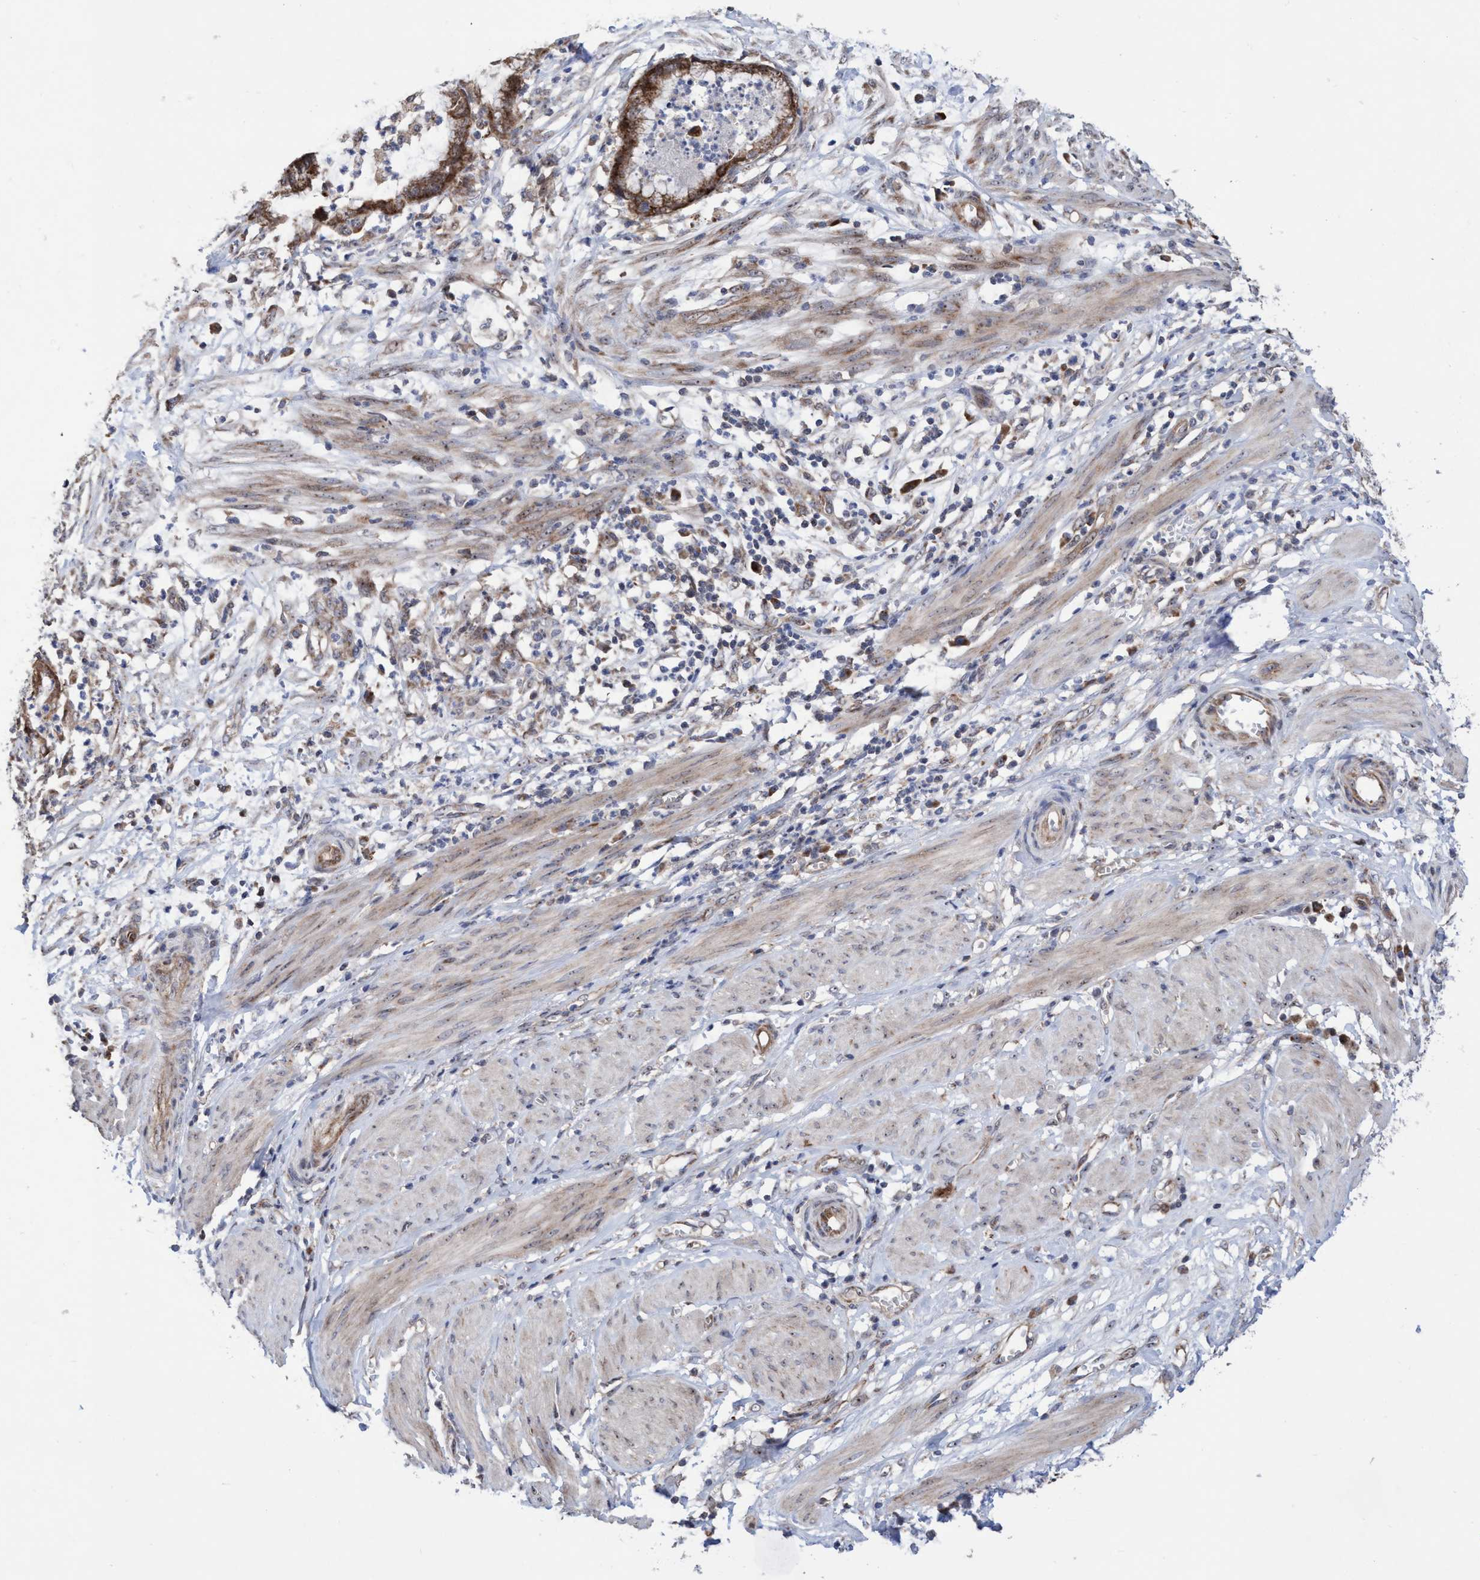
{"staining": {"intensity": "strong", "quantity": ">75%", "location": "cytoplasmic/membranous"}, "tissue": "endometrial cancer", "cell_type": "Tumor cells", "image_type": "cancer", "snomed": [{"axis": "morphology", "description": "Necrosis, NOS"}, {"axis": "morphology", "description": "Adenocarcinoma, NOS"}, {"axis": "topography", "description": "Endometrium"}], "caption": "Endometrial cancer (adenocarcinoma) stained with a brown dye shows strong cytoplasmic/membranous positive expression in about >75% of tumor cells.", "gene": "P2RY14", "patient": {"sex": "female", "age": 79}}